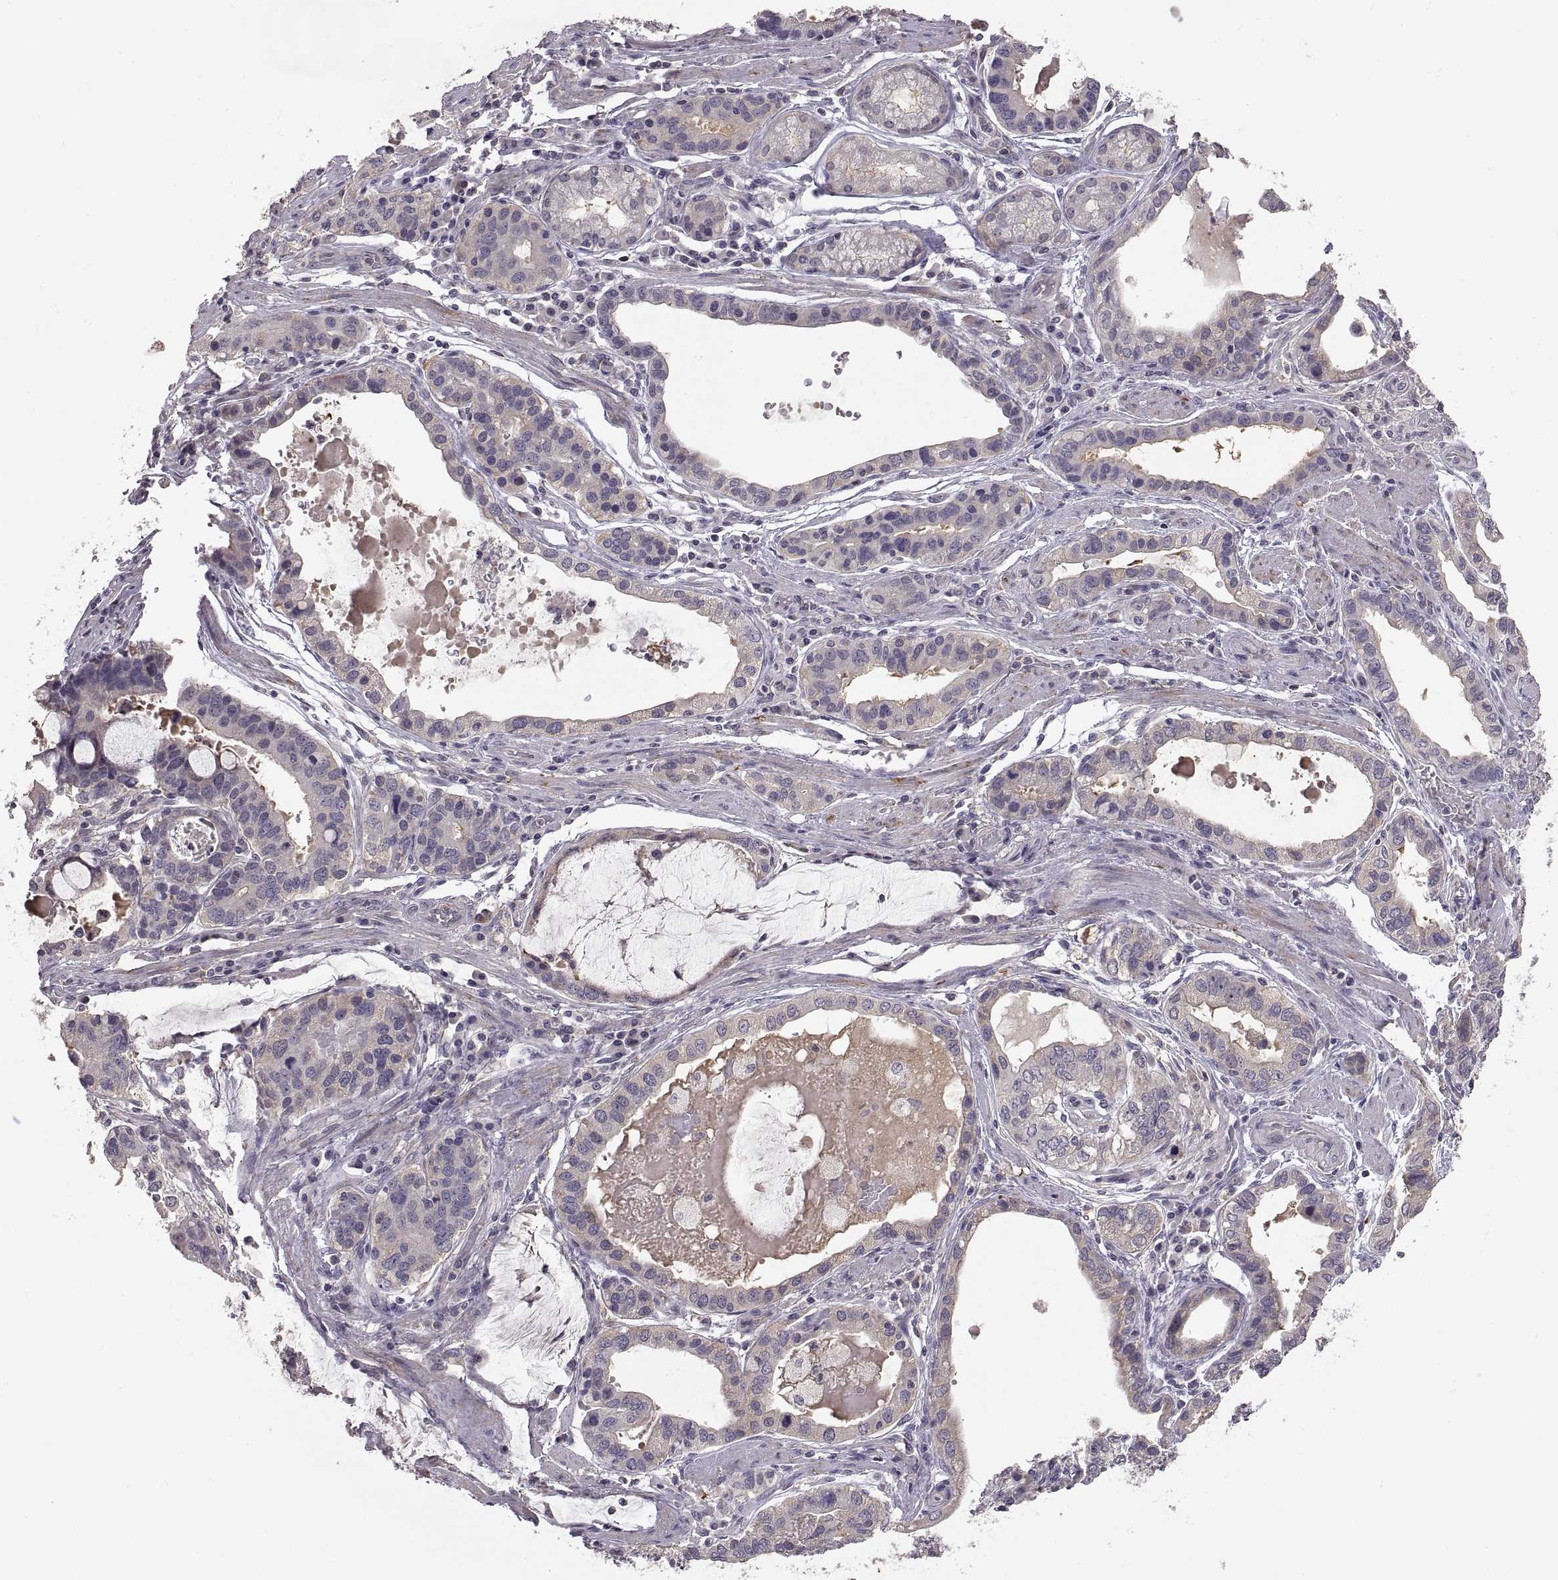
{"staining": {"intensity": "negative", "quantity": "none", "location": "none"}, "tissue": "stomach cancer", "cell_type": "Tumor cells", "image_type": "cancer", "snomed": [{"axis": "morphology", "description": "Adenocarcinoma, NOS"}, {"axis": "topography", "description": "Stomach, lower"}], "caption": "High power microscopy histopathology image of an immunohistochemistry photomicrograph of stomach cancer (adenocarcinoma), revealing no significant expression in tumor cells.", "gene": "NMNAT2", "patient": {"sex": "female", "age": 76}}